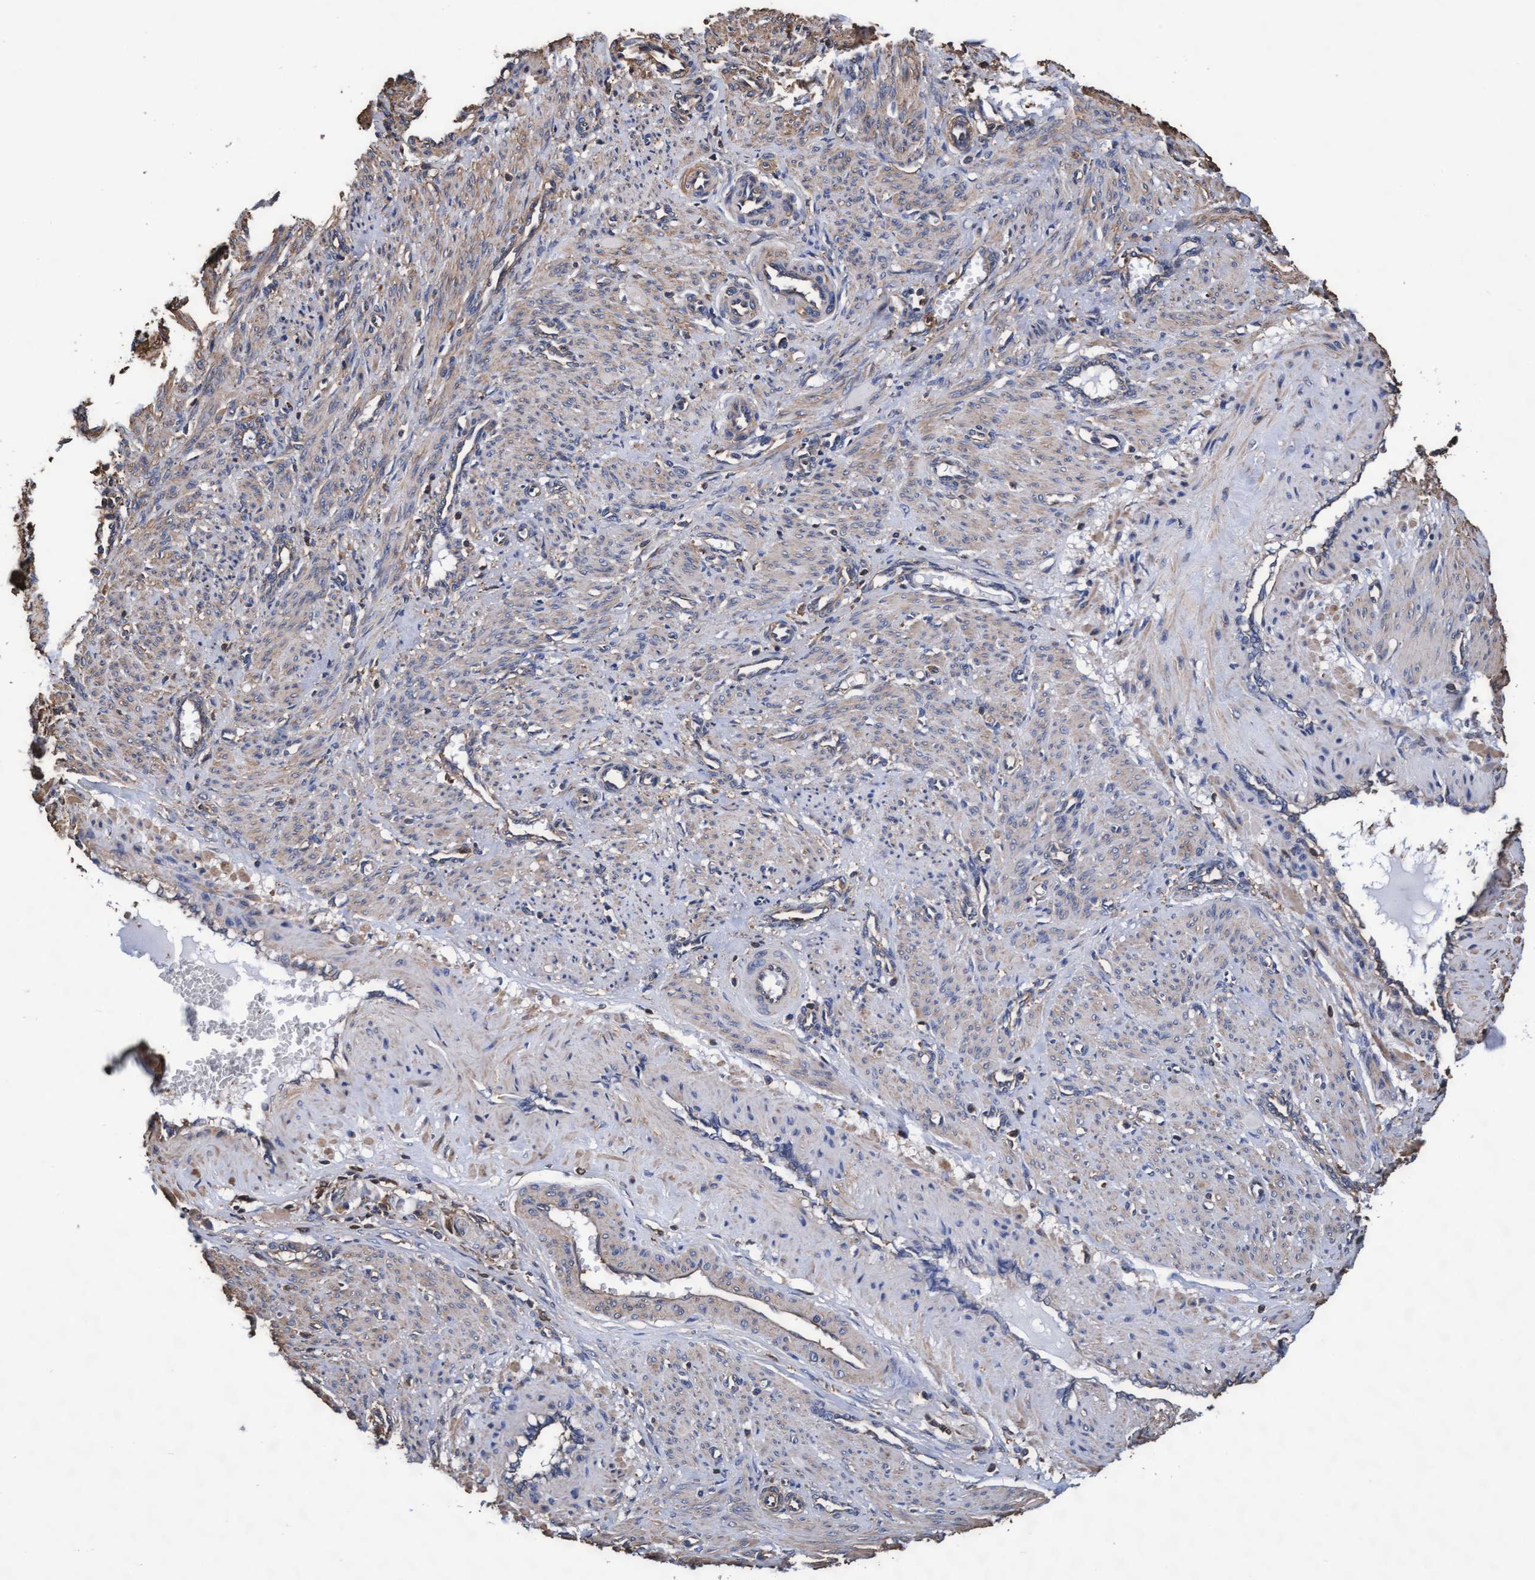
{"staining": {"intensity": "moderate", "quantity": "25%-75%", "location": "cytoplasmic/membranous"}, "tissue": "smooth muscle", "cell_type": "Smooth muscle cells", "image_type": "normal", "snomed": [{"axis": "morphology", "description": "Normal tissue, NOS"}, {"axis": "topography", "description": "Endometrium"}], "caption": "This is an image of immunohistochemistry staining of normal smooth muscle, which shows moderate positivity in the cytoplasmic/membranous of smooth muscle cells.", "gene": "GRHPR", "patient": {"sex": "female", "age": 33}}